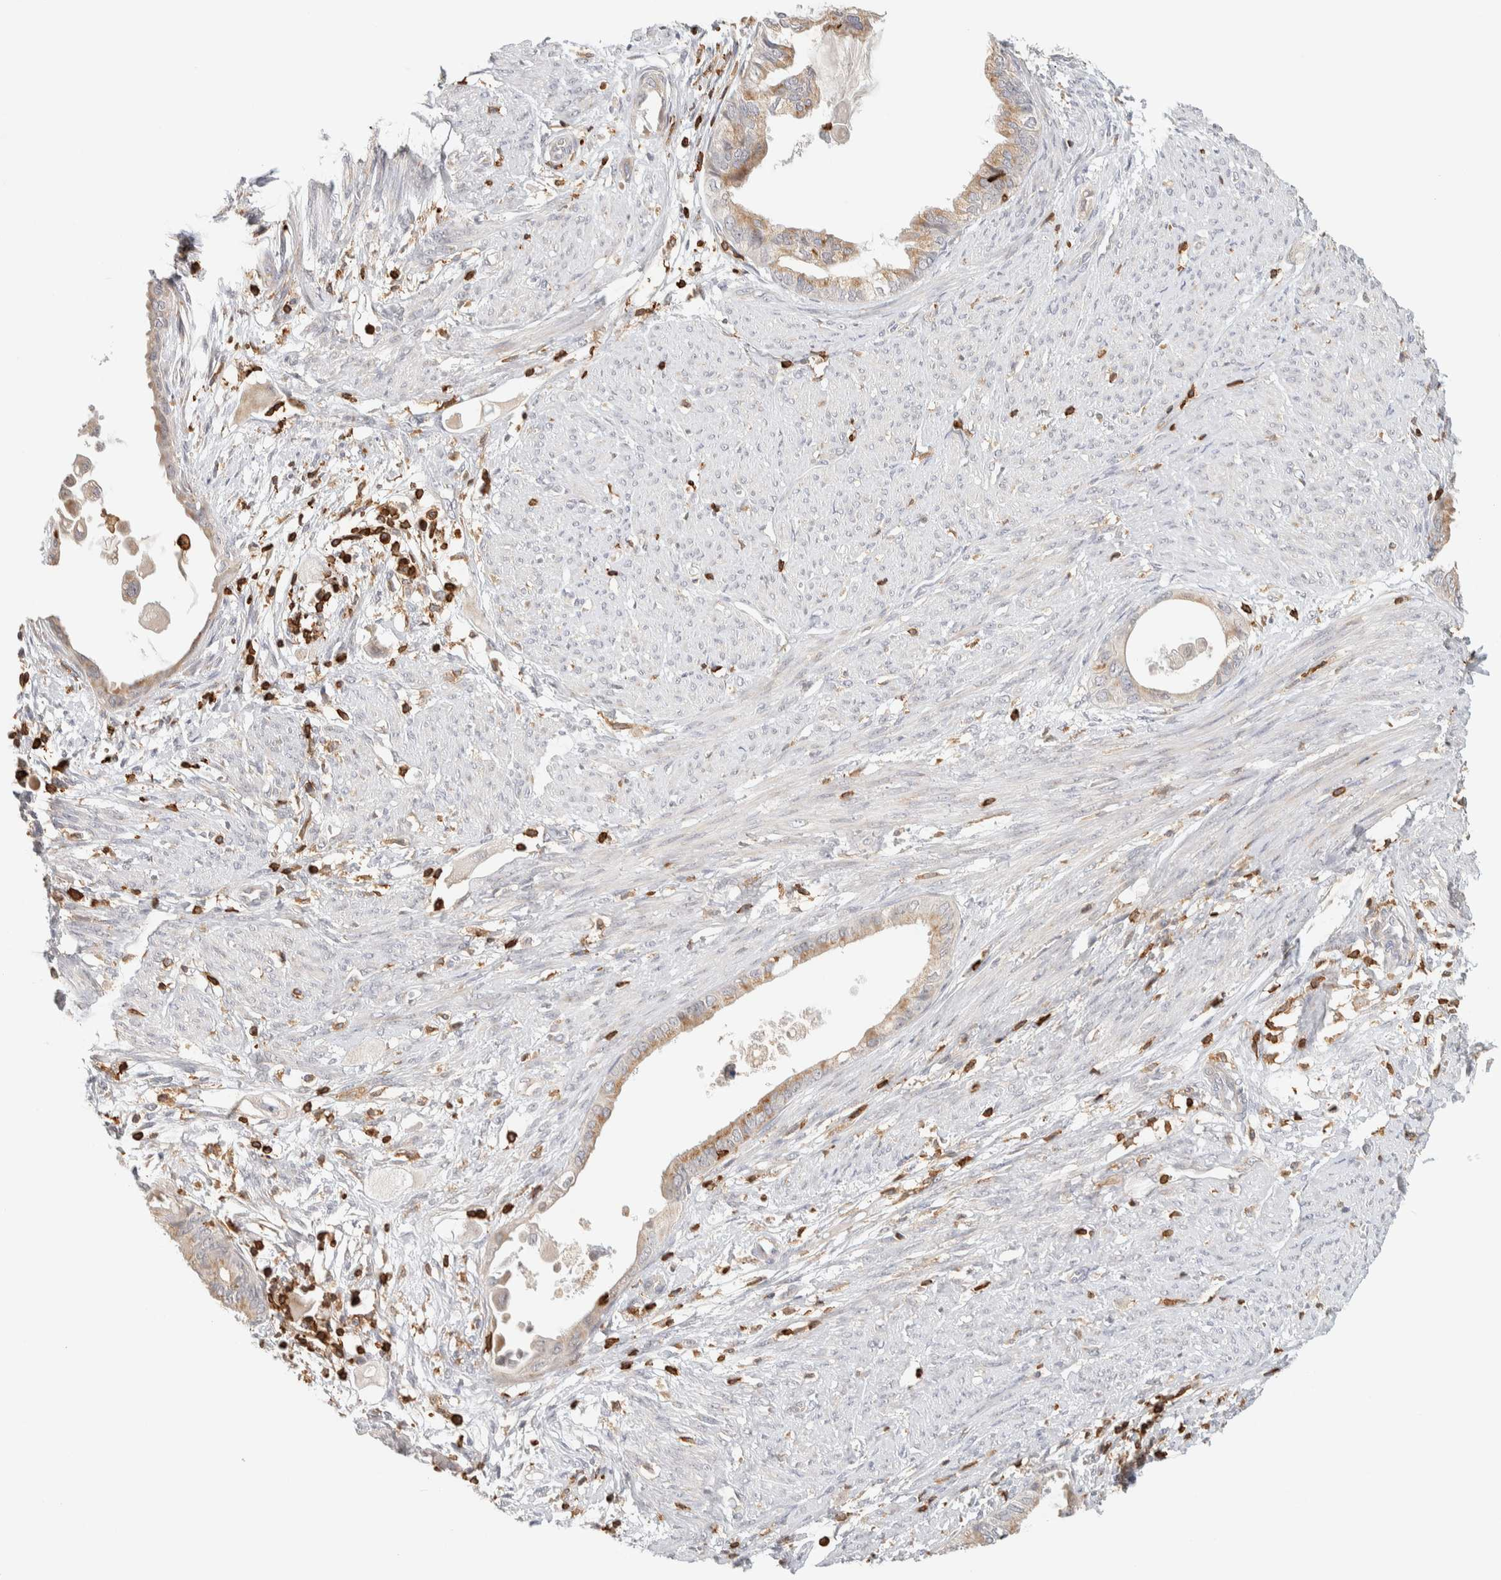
{"staining": {"intensity": "moderate", "quantity": ">75%", "location": "cytoplasmic/membranous"}, "tissue": "cervical cancer", "cell_type": "Tumor cells", "image_type": "cancer", "snomed": [{"axis": "morphology", "description": "Normal tissue, NOS"}, {"axis": "morphology", "description": "Adenocarcinoma, NOS"}, {"axis": "topography", "description": "Cervix"}, {"axis": "topography", "description": "Endometrium"}], "caption": "Brown immunohistochemical staining in human cervical cancer (adenocarcinoma) displays moderate cytoplasmic/membranous positivity in approximately >75% of tumor cells.", "gene": "RUNDC1", "patient": {"sex": "female", "age": 86}}